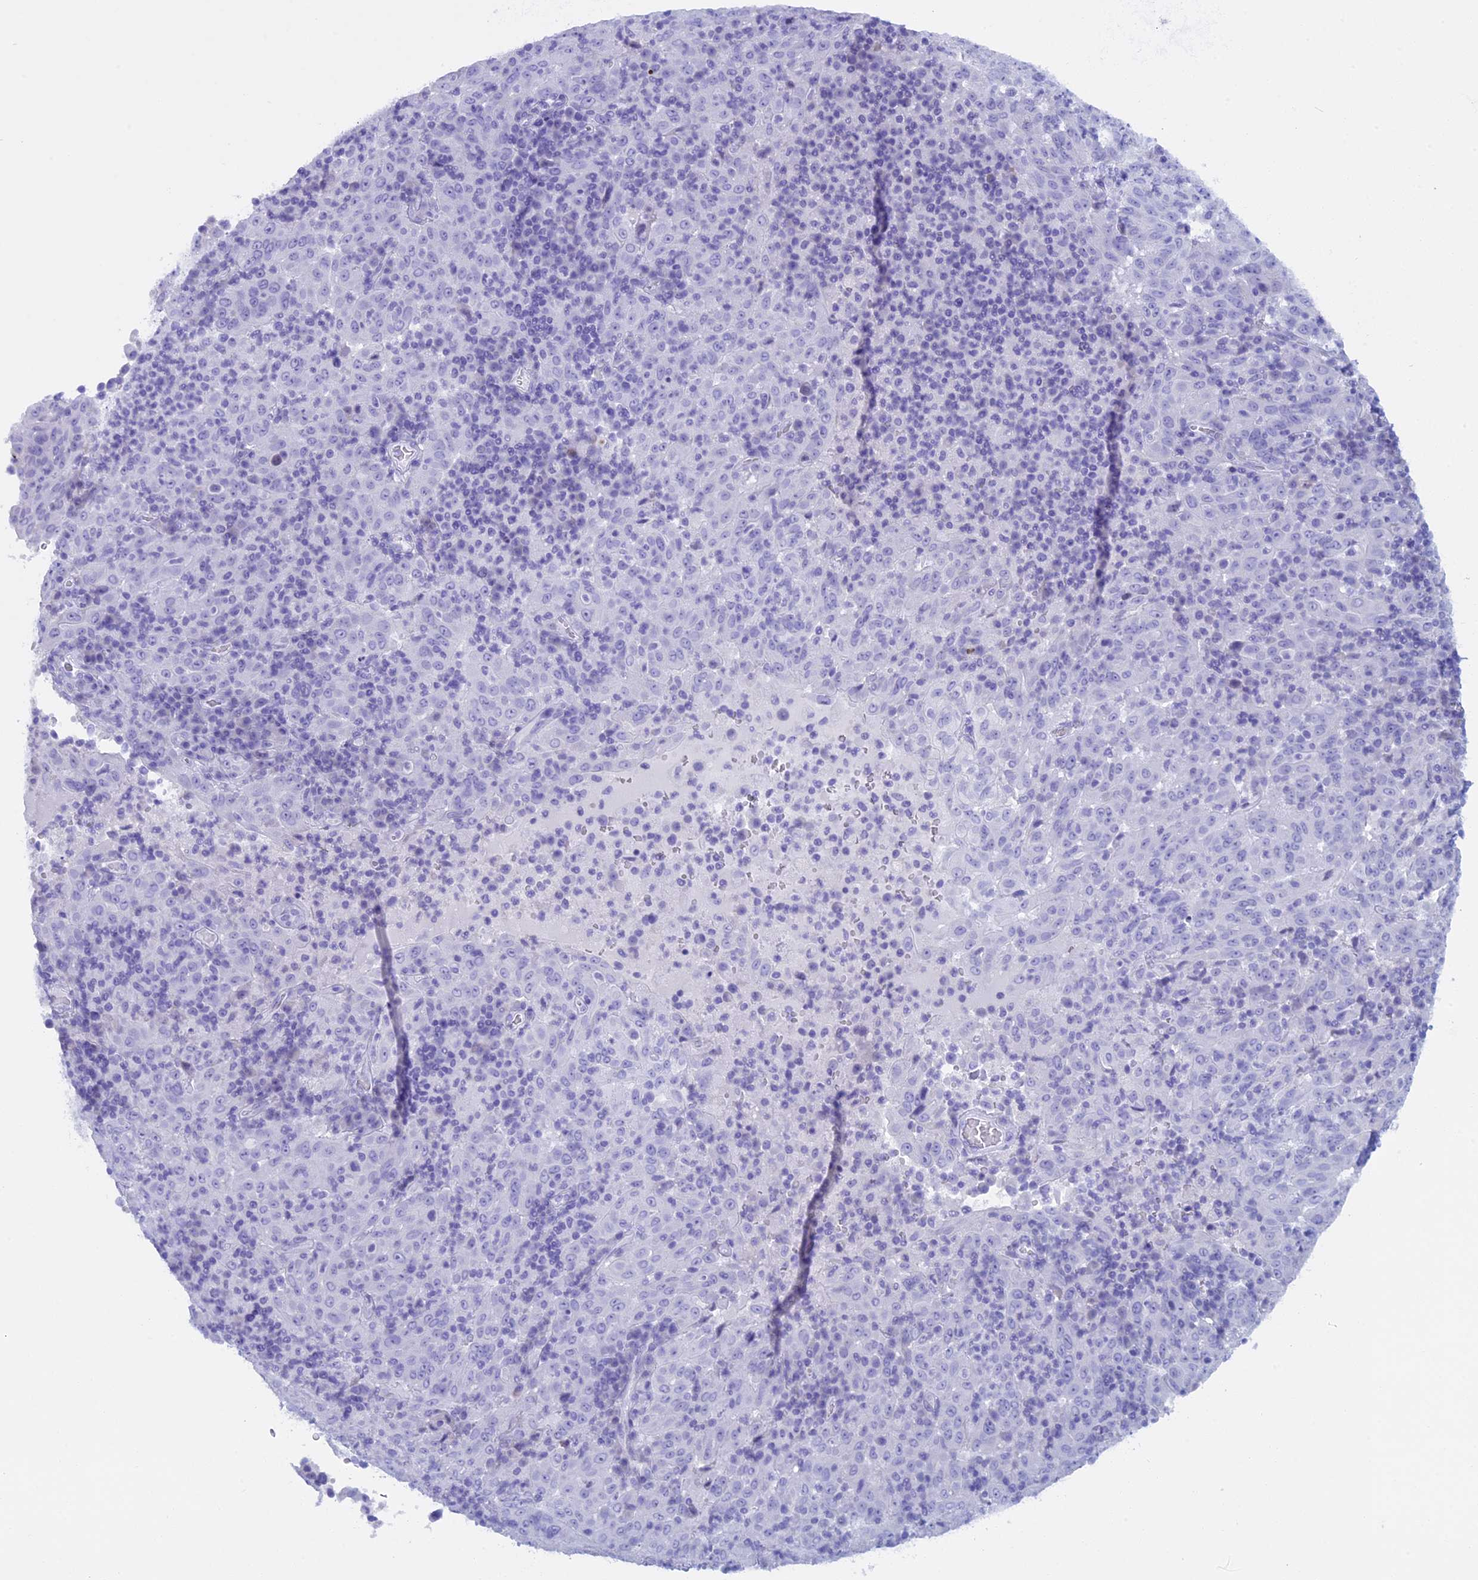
{"staining": {"intensity": "negative", "quantity": "none", "location": "none"}, "tissue": "pancreatic cancer", "cell_type": "Tumor cells", "image_type": "cancer", "snomed": [{"axis": "morphology", "description": "Adenocarcinoma, NOS"}, {"axis": "topography", "description": "Pancreas"}], "caption": "A photomicrograph of pancreatic cancer stained for a protein reveals no brown staining in tumor cells.", "gene": "KCTD21", "patient": {"sex": "male", "age": 63}}